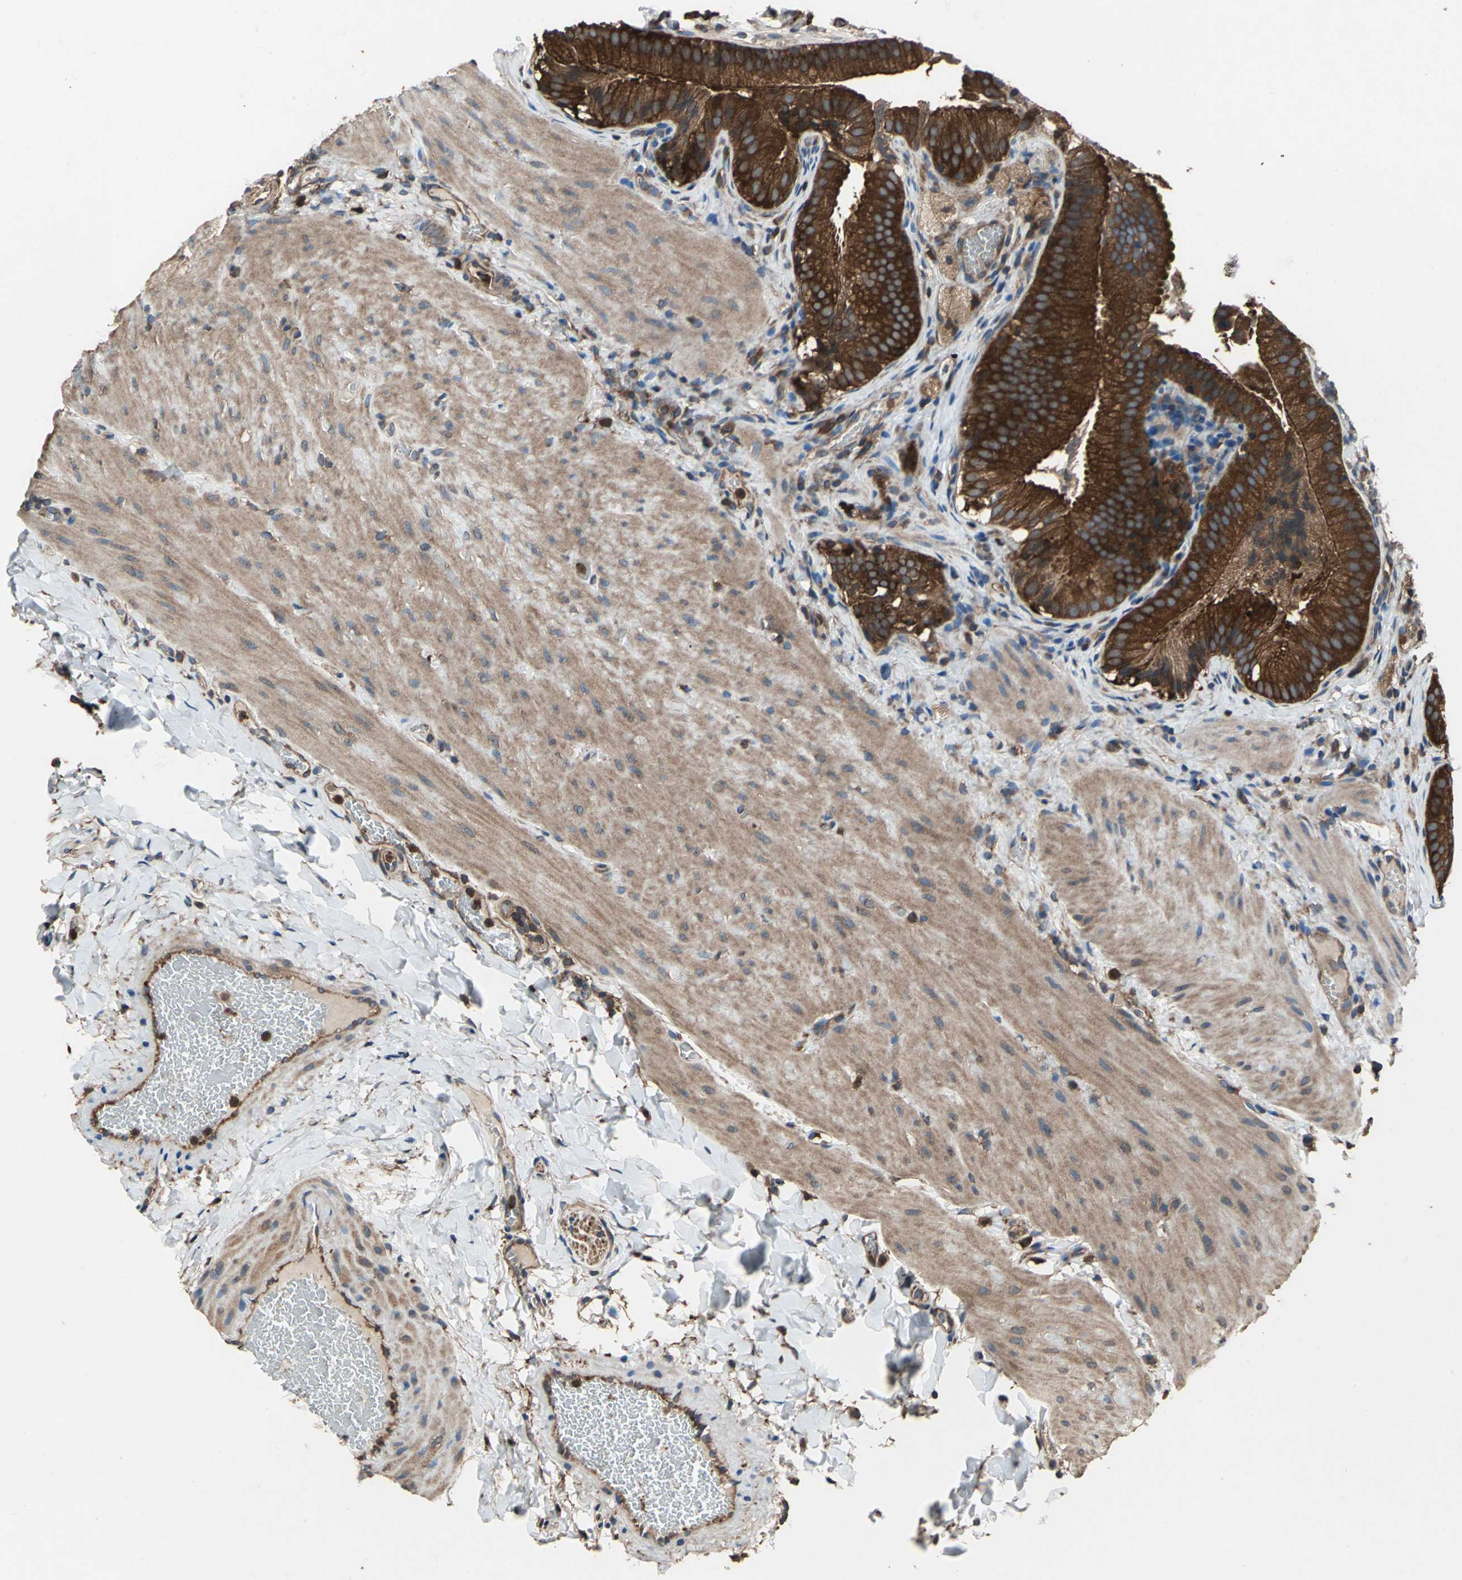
{"staining": {"intensity": "strong", "quantity": ">75%", "location": "cytoplasmic/membranous"}, "tissue": "gallbladder", "cell_type": "Glandular cells", "image_type": "normal", "snomed": [{"axis": "morphology", "description": "Normal tissue, NOS"}, {"axis": "topography", "description": "Gallbladder"}], "caption": "DAB immunohistochemical staining of normal human gallbladder demonstrates strong cytoplasmic/membranous protein staining in about >75% of glandular cells. (DAB IHC with brightfield microscopy, high magnification).", "gene": "CAPN1", "patient": {"sex": "female", "age": 24}}